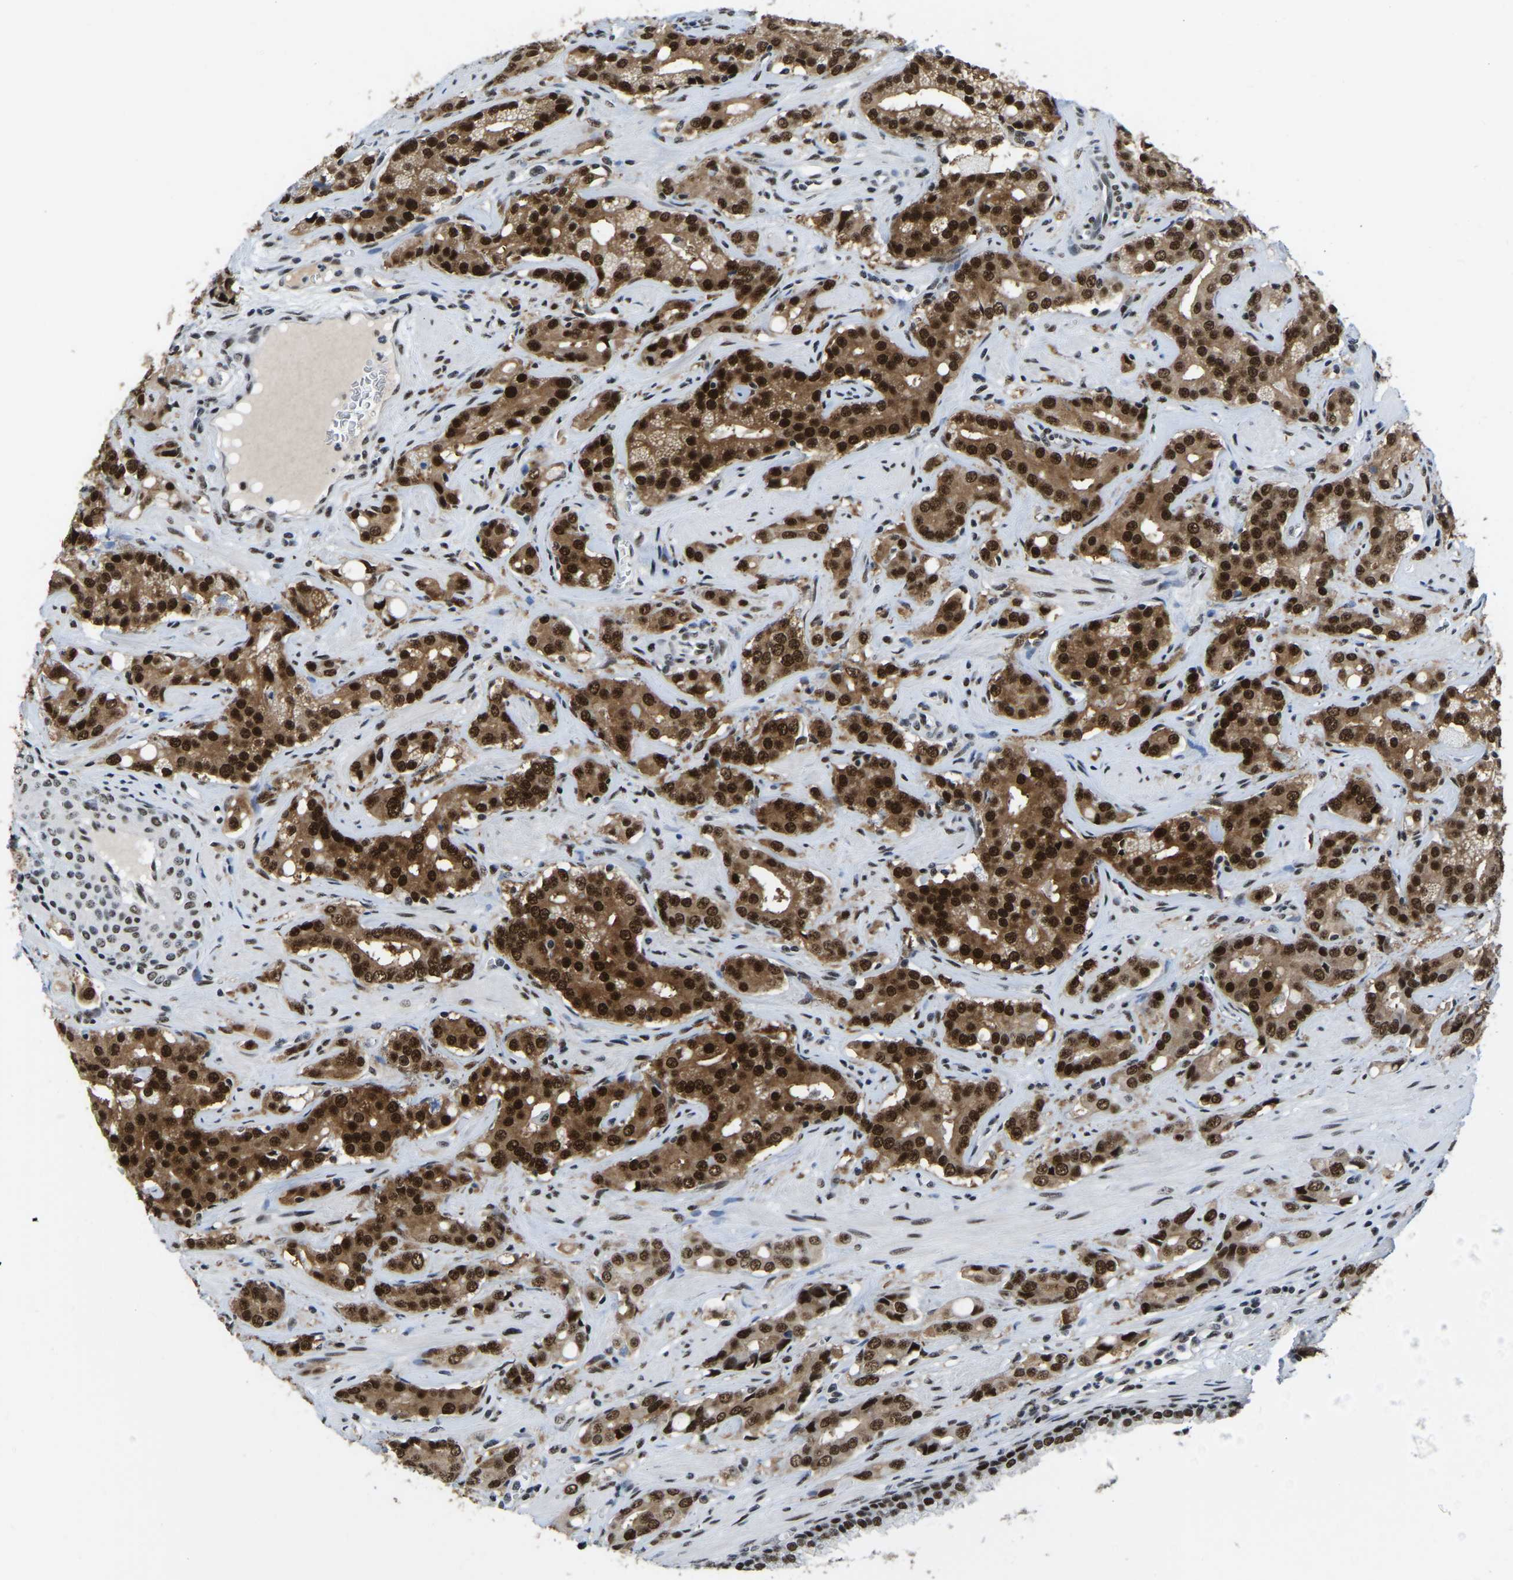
{"staining": {"intensity": "strong", "quantity": ">75%", "location": "cytoplasmic/membranous,nuclear"}, "tissue": "prostate cancer", "cell_type": "Tumor cells", "image_type": "cancer", "snomed": [{"axis": "morphology", "description": "Adenocarcinoma, High grade"}, {"axis": "topography", "description": "Prostate"}], "caption": "High-grade adenocarcinoma (prostate) was stained to show a protein in brown. There is high levels of strong cytoplasmic/membranous and nuclear expression in approximately >75% of tumor cells. (brown staining indicates protein expression, while blue staining denotes nuclei).", "gene": "TBL1XR1", "patient": {"sex": "male", "age": 52}}